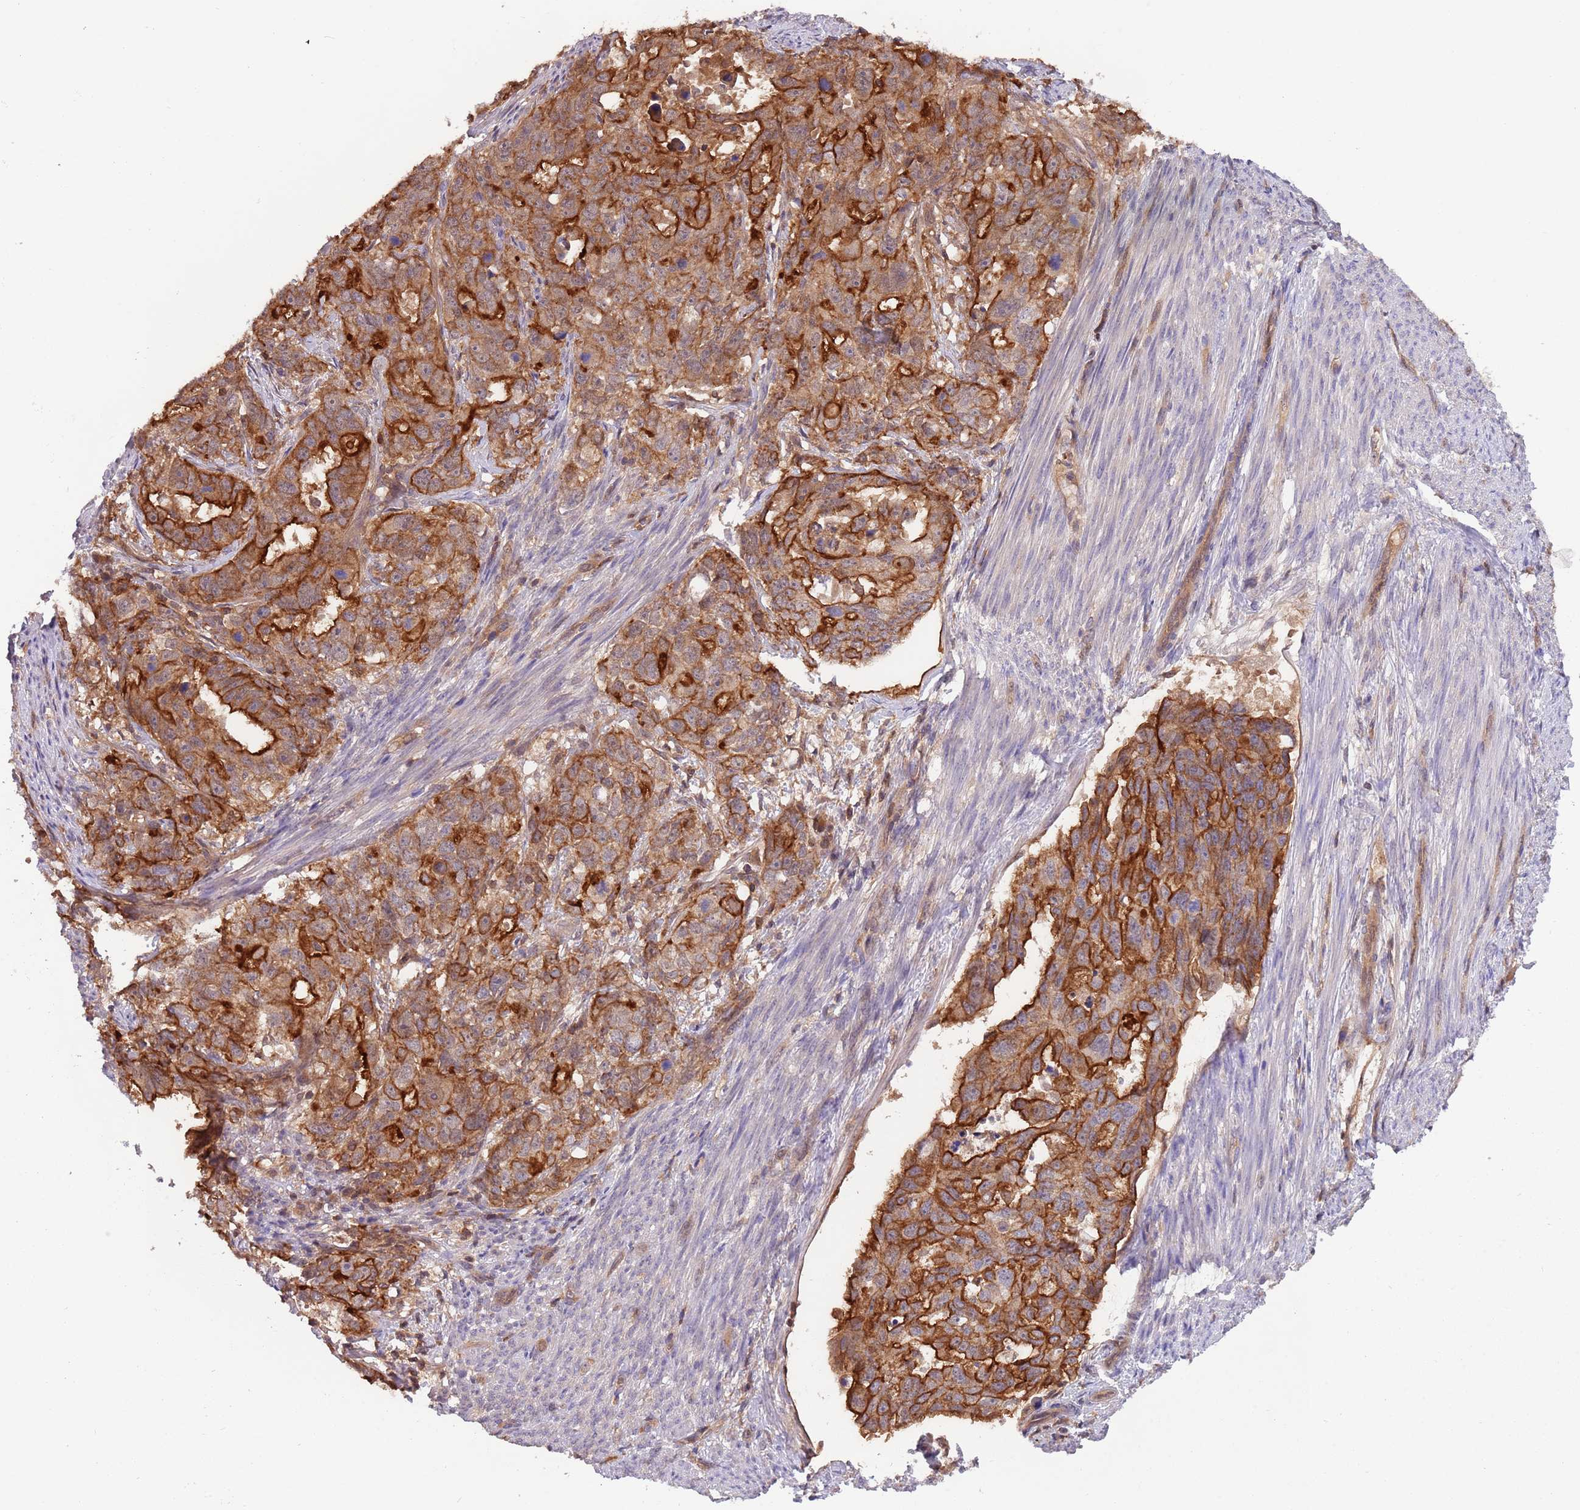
{"staining": {"intensity": "strong", "quantity": ">75%", "location": "cytoplasmic/membranous"}, "tissue": "endometrial cancer", "cell_type": "Tumor cells", "image_type": "cancer", "snomed": [{"axis": "morphology", "description": "Adenocarcinoma, NOS"}, {"axis": "topography", "description": "Endometrium"}], "caption": "Immunohistochemistry (DAB) staining of endometrial adenocarcinoma exhibits strong cytoplasmic/membranous protein expression in approximately >75% of tumor cells.", "gene": "GSDMD", "patient": {"sex": "female", "age": 65}}